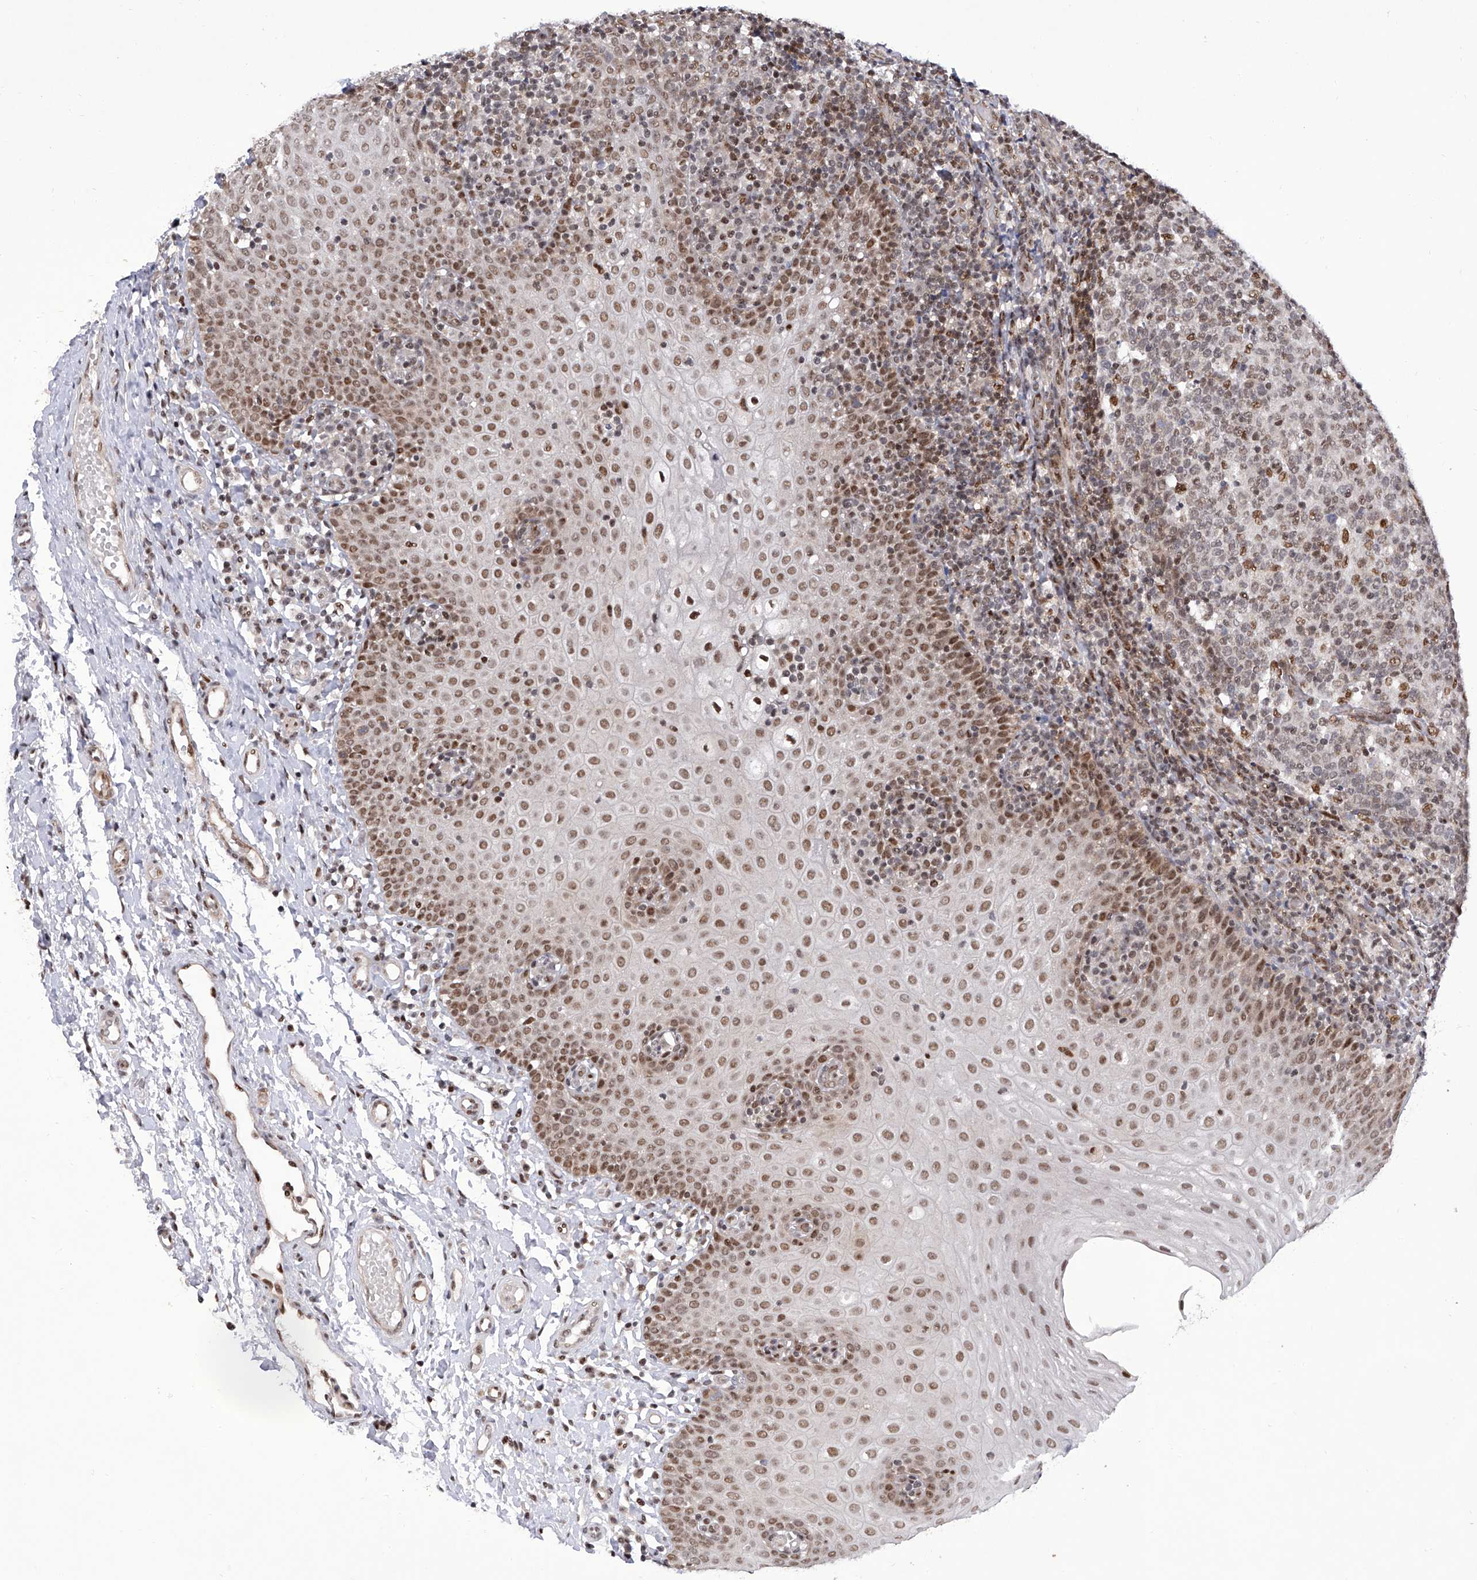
{"staining": {"intensity": "moderate", "quantity": "25%-75%", "location": "nuclear"}, "tissue": "tonsil", "cell_type": "Germinal center cells", "image_type": "normal", "snomed": [{"axis": "morphology", "description": "Normal tissue, NOS"}, {"axis": "topography", "description": "Tonsil"}], "caption": "The image demonstrates staining of unremarkable tonsil, revealing moderate nuclear protein expression (brown color) within germinal center cells.", "gene": "RAD54L", "patient": {"sex": "female", "age": 19}}